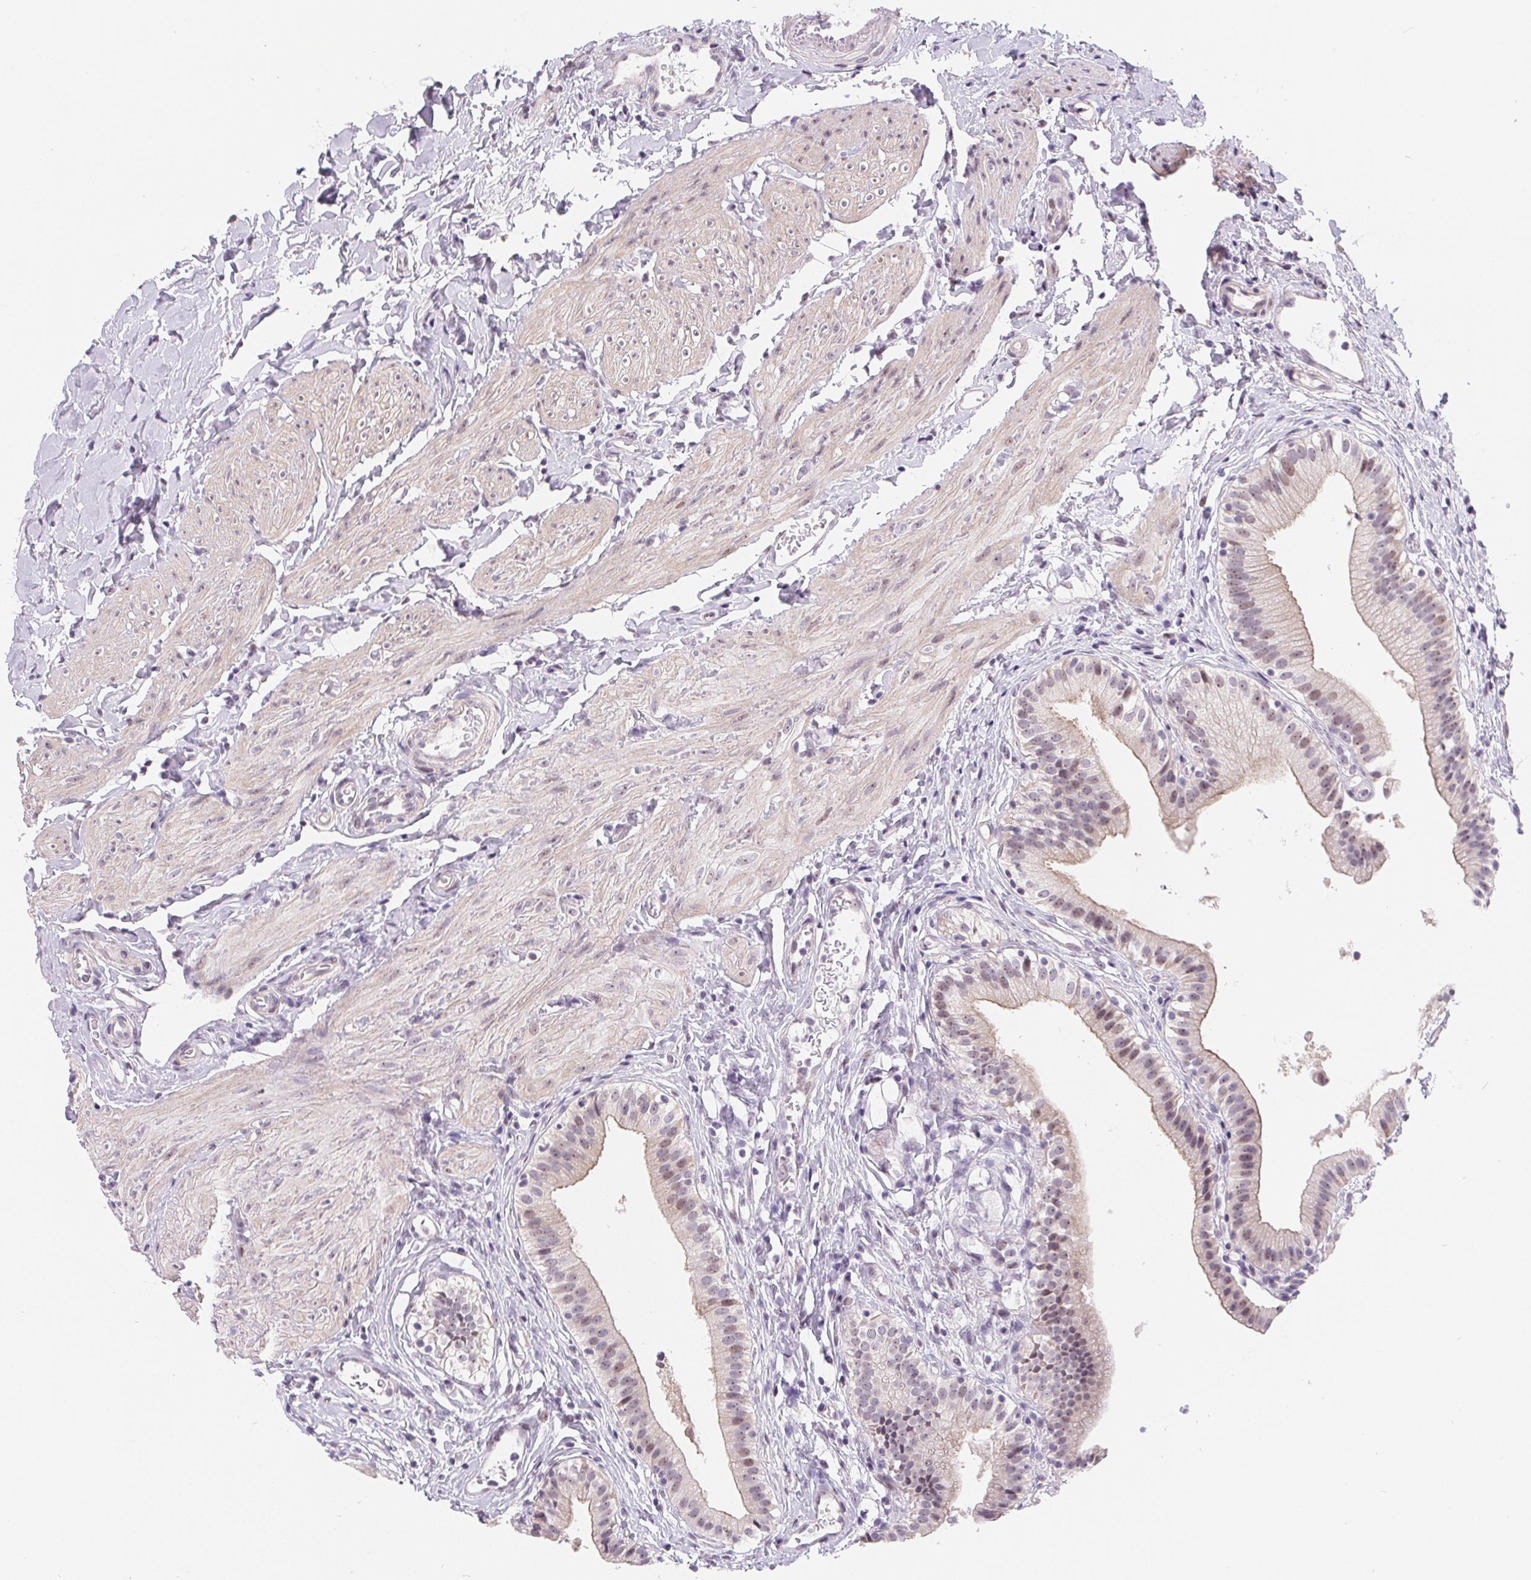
{"staining": {"intensity": "moderate", "quantity": "<25%", "location": "nuclear"}, "tissue": "gallbladder", "cell_type": "Glandular cells", "image_type": "normal", "snomed": [{"axis": "morphology", "description": "Normal tissue, NOS"}, {"axis": "topography", "description": "Gallbladder"}], "caption": "Immunohistochemical staining of normal gallbladder demonstrates <25% levels of moderate nuclear protein expression in about <25% of glandular cells. (Stains: DAB (3,3'-diaminobenzidine) in brown, nuclei in blue, Microscopy: brightfield microscopy at high magnification).", "gene": "LCA5L", "patient": {"sex": "female", "age": 47}}